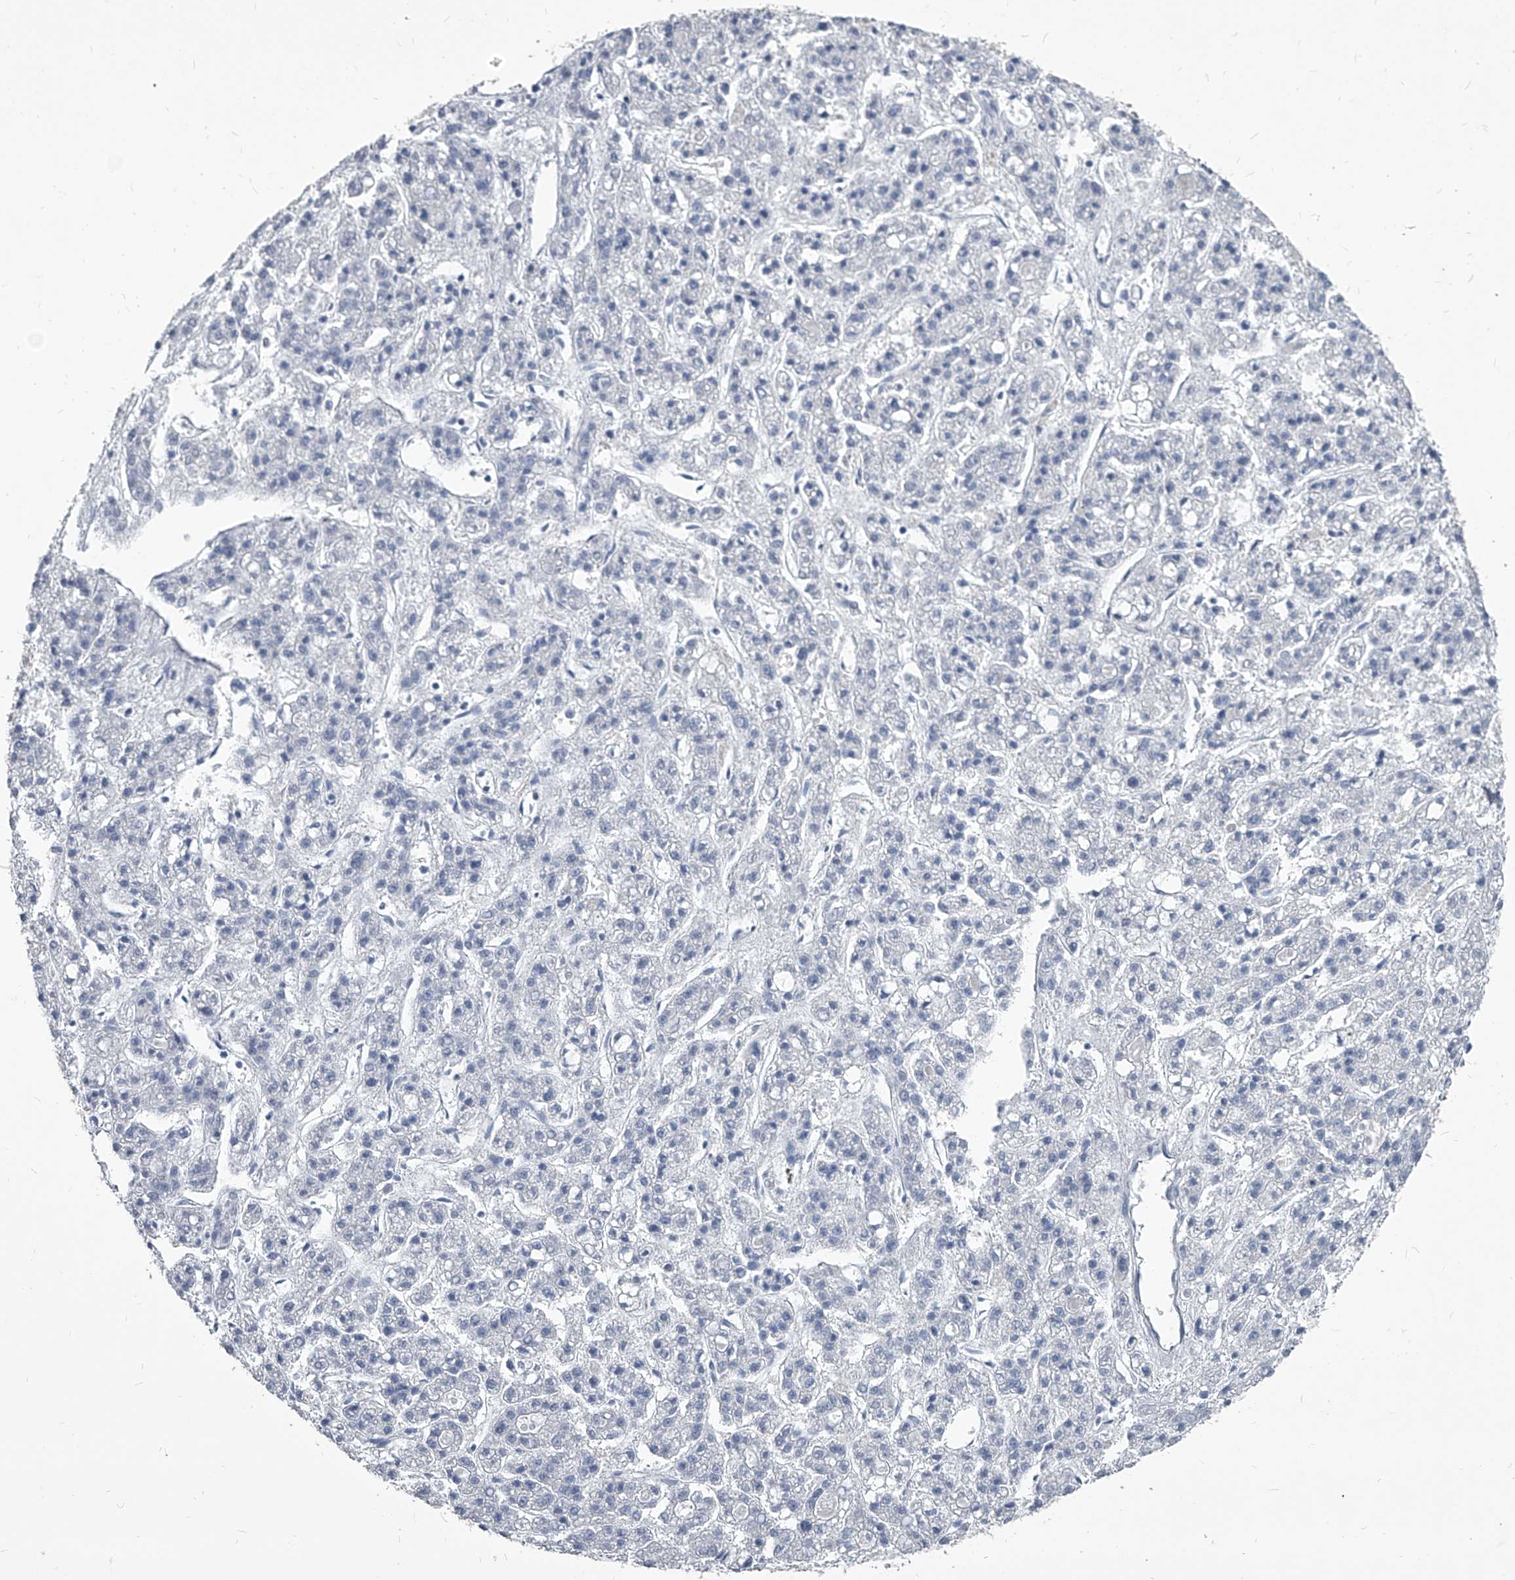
{"staining": {"intensity": "negative", "quantity": "none", "location": "none"}, "tissue": "liver cancer", "cell_type": "Tumor cells", "image_type": "cancer", "snomed": [{"axis": "morphology", "description": "Carcinoma, Hepatocellular, NOS"}, {"axis": "topography", "description": "Liver"}], "caption": "The micrograph displays no staining of tumor cells in liver cancer.", "gene": "BCAS1", "patient": {"sex": "male", "age": 70}}